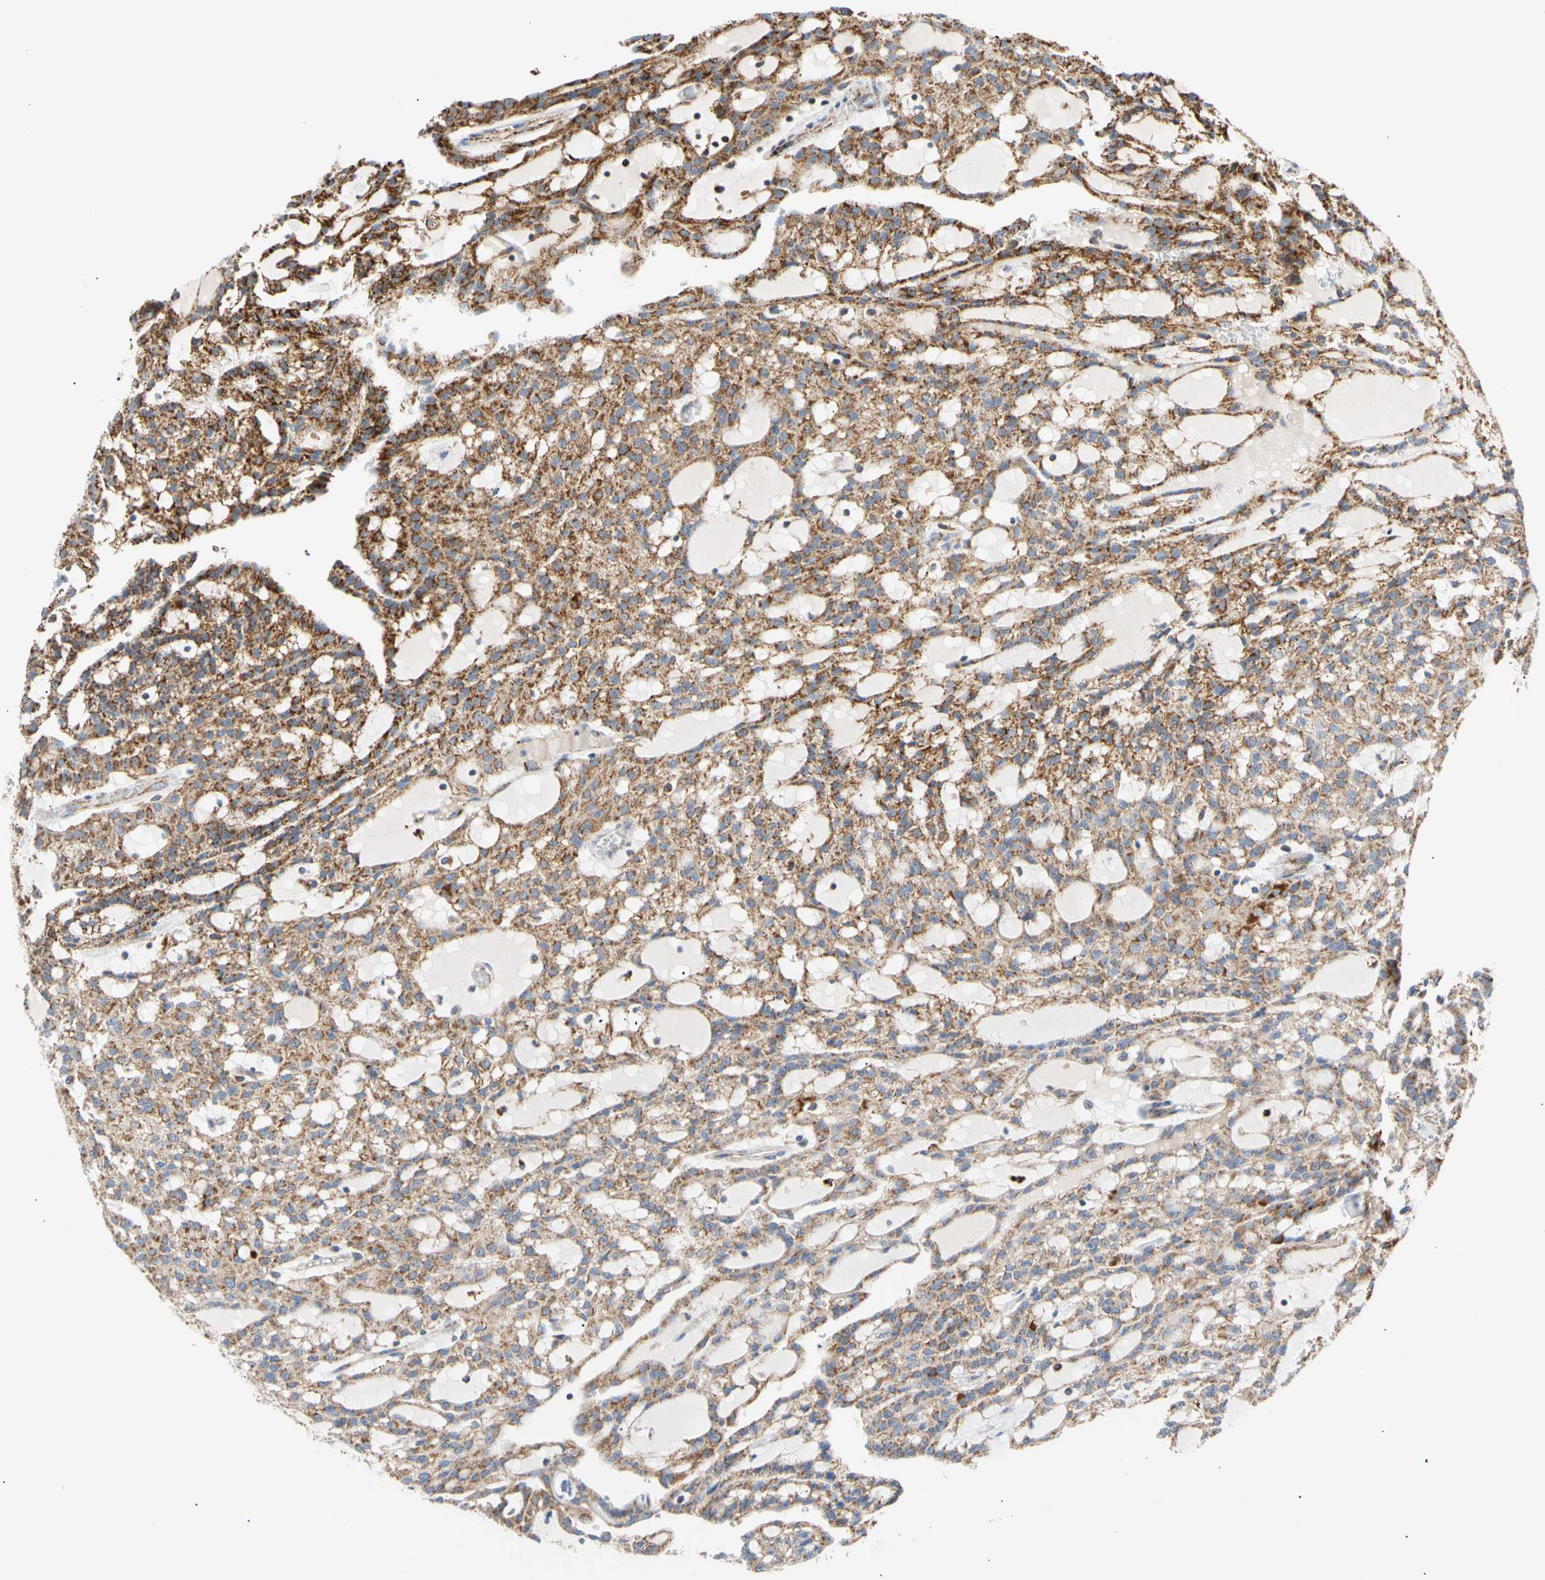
{"staining": {"intensity": "moderate", "quantity": ">75%", "location": "cytoplasmic/membranous"}, "tissue": "renal cancer", "cell_type": "Tumor cells", "image_type": "cancer", "snomed": [{"axis": "morphology", "description": "Adenocarcinoma, NOS"}, {"axis": "topography", "description": "Kidney"}], "caption": "A brown stain shows moderate cytoplasmic/membranous staining of a protein in adenocarcinoma (renal) tumor cells.", "gene": "ACAT1", "patient": {"sex": "male", "age": 63}}